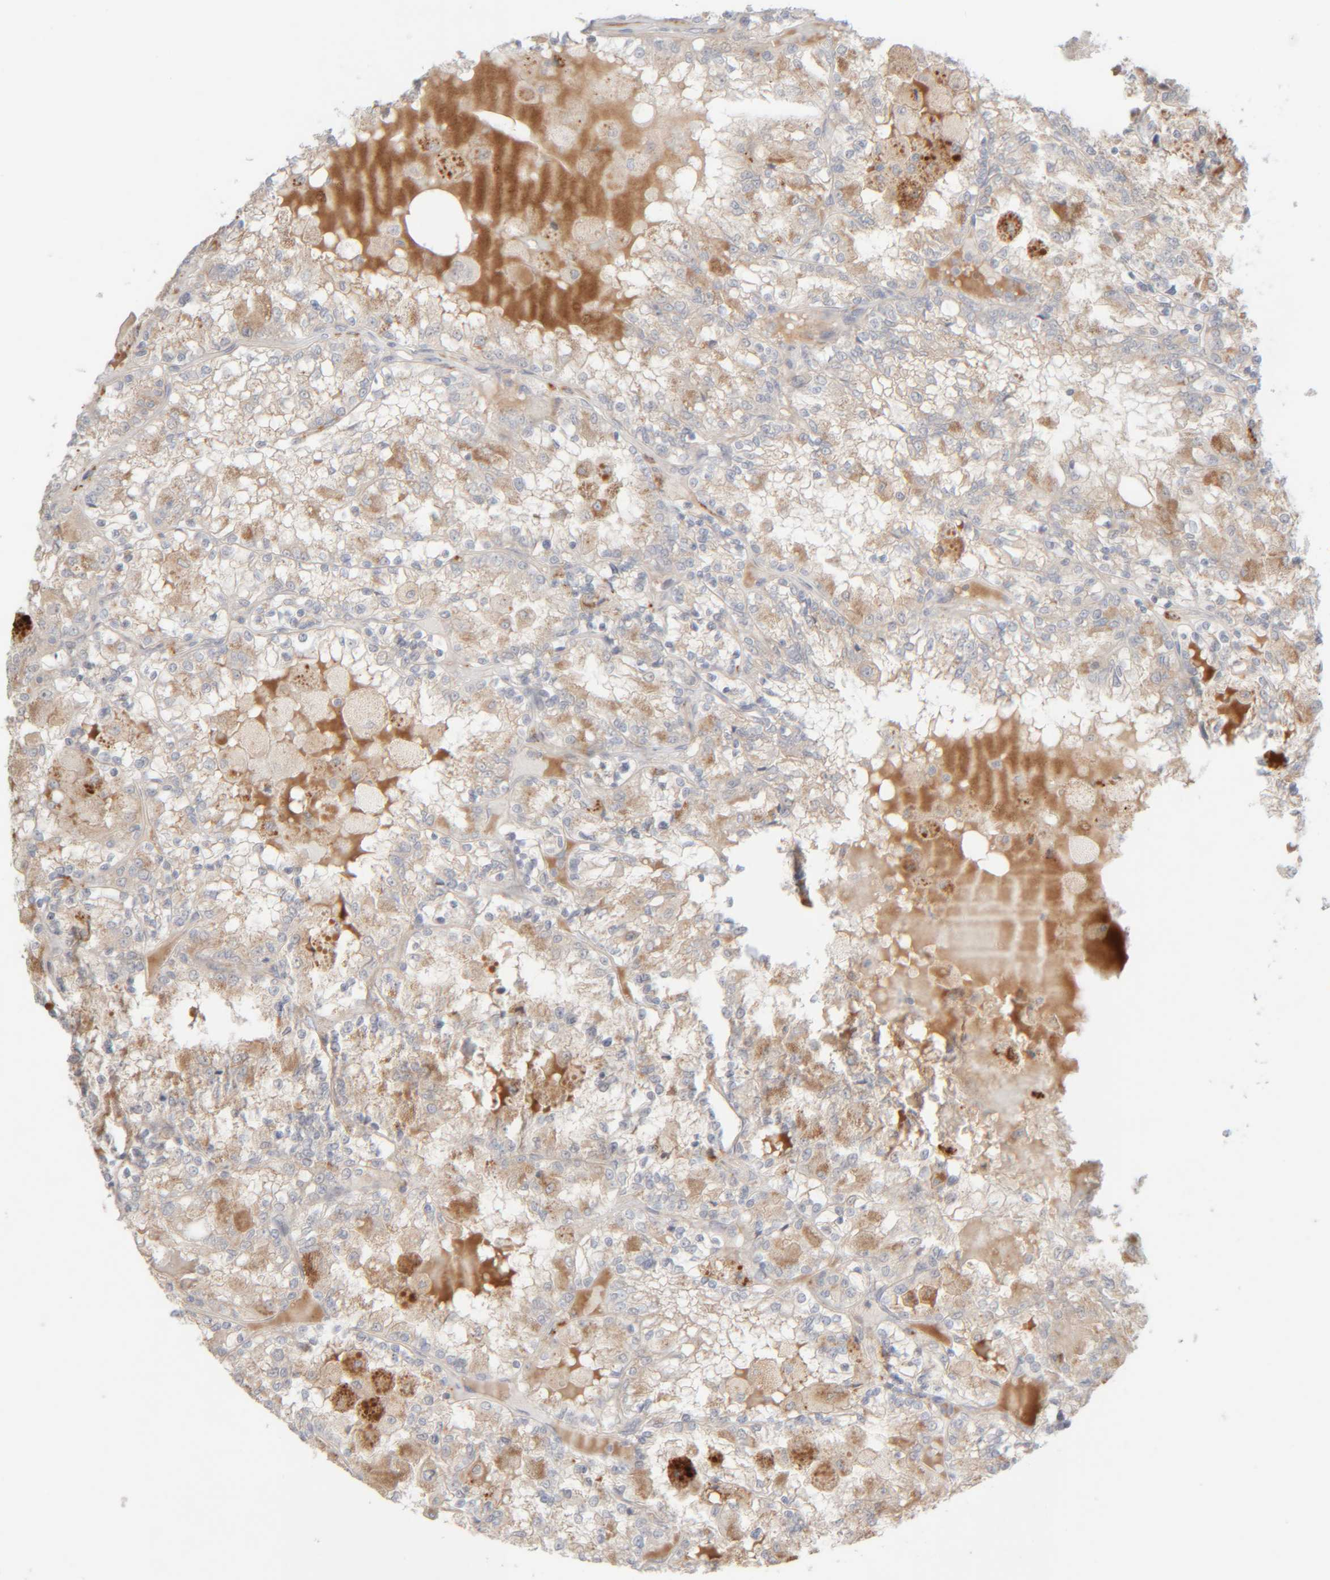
{"staining": {"intensity": "weak", "quantity": "25%-75%", "location": "cytoplasmic/membranous"}, "tissue": "renal cancer", "cell_type": "Tumor cells", "image_type": "cancer", "snomed": [{"axis": "morphology", "description": "Adenocarcinoma, NOS"}, {"axis": "topography", "description": "Kidney"}], "caption": "Brown immunohistochemical staining in renal cancer reveals weak cytoplasmic/membranous expression in approximately 25%-75% of tumor cells.", "gene": "CHKA", "patient": {"sex": "female", "age": 56}}